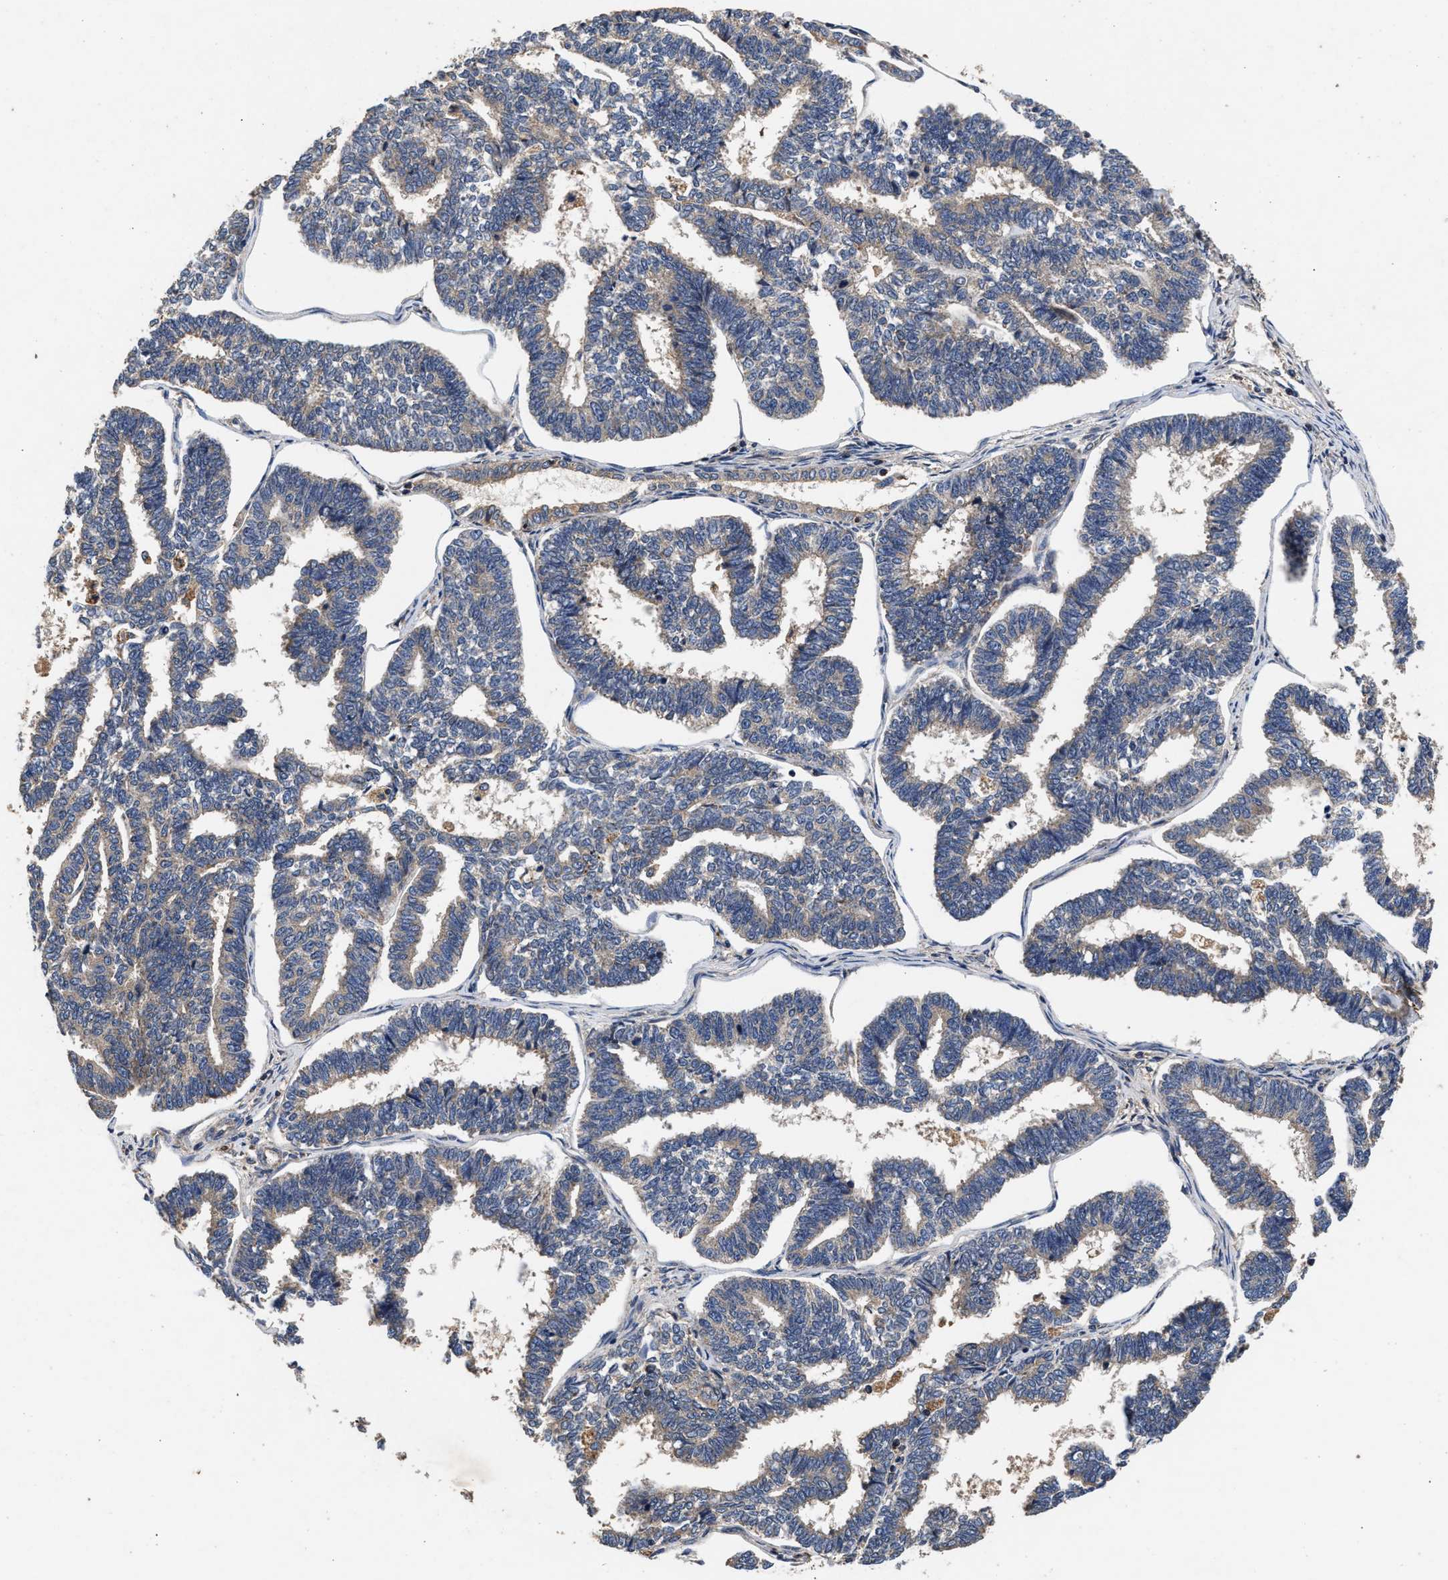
{"staining": {"intensity": "weak", "quantity": "25%-75%", "location": "cytoplasmic/membranous"}, "tissue": "endometrial cancer", "cell_type": "Tumor cells", "image_type": "cancer", "snomed": [{"axis": "morphology", "description": "Adenocarcinoma, NOS"}, {"axis": "topography", "description": "Endometrium"}], "caption": "Weak cytoplasmic/membranous positivity is appreciated in approximately 25%-75% of tumor cells in adenocarcinoma (endometrial). The protein is shown in brown color, while the nuclei are stained blue.", "gene": "NFKB2", "patient": {"sex": "female", "age": 70}}